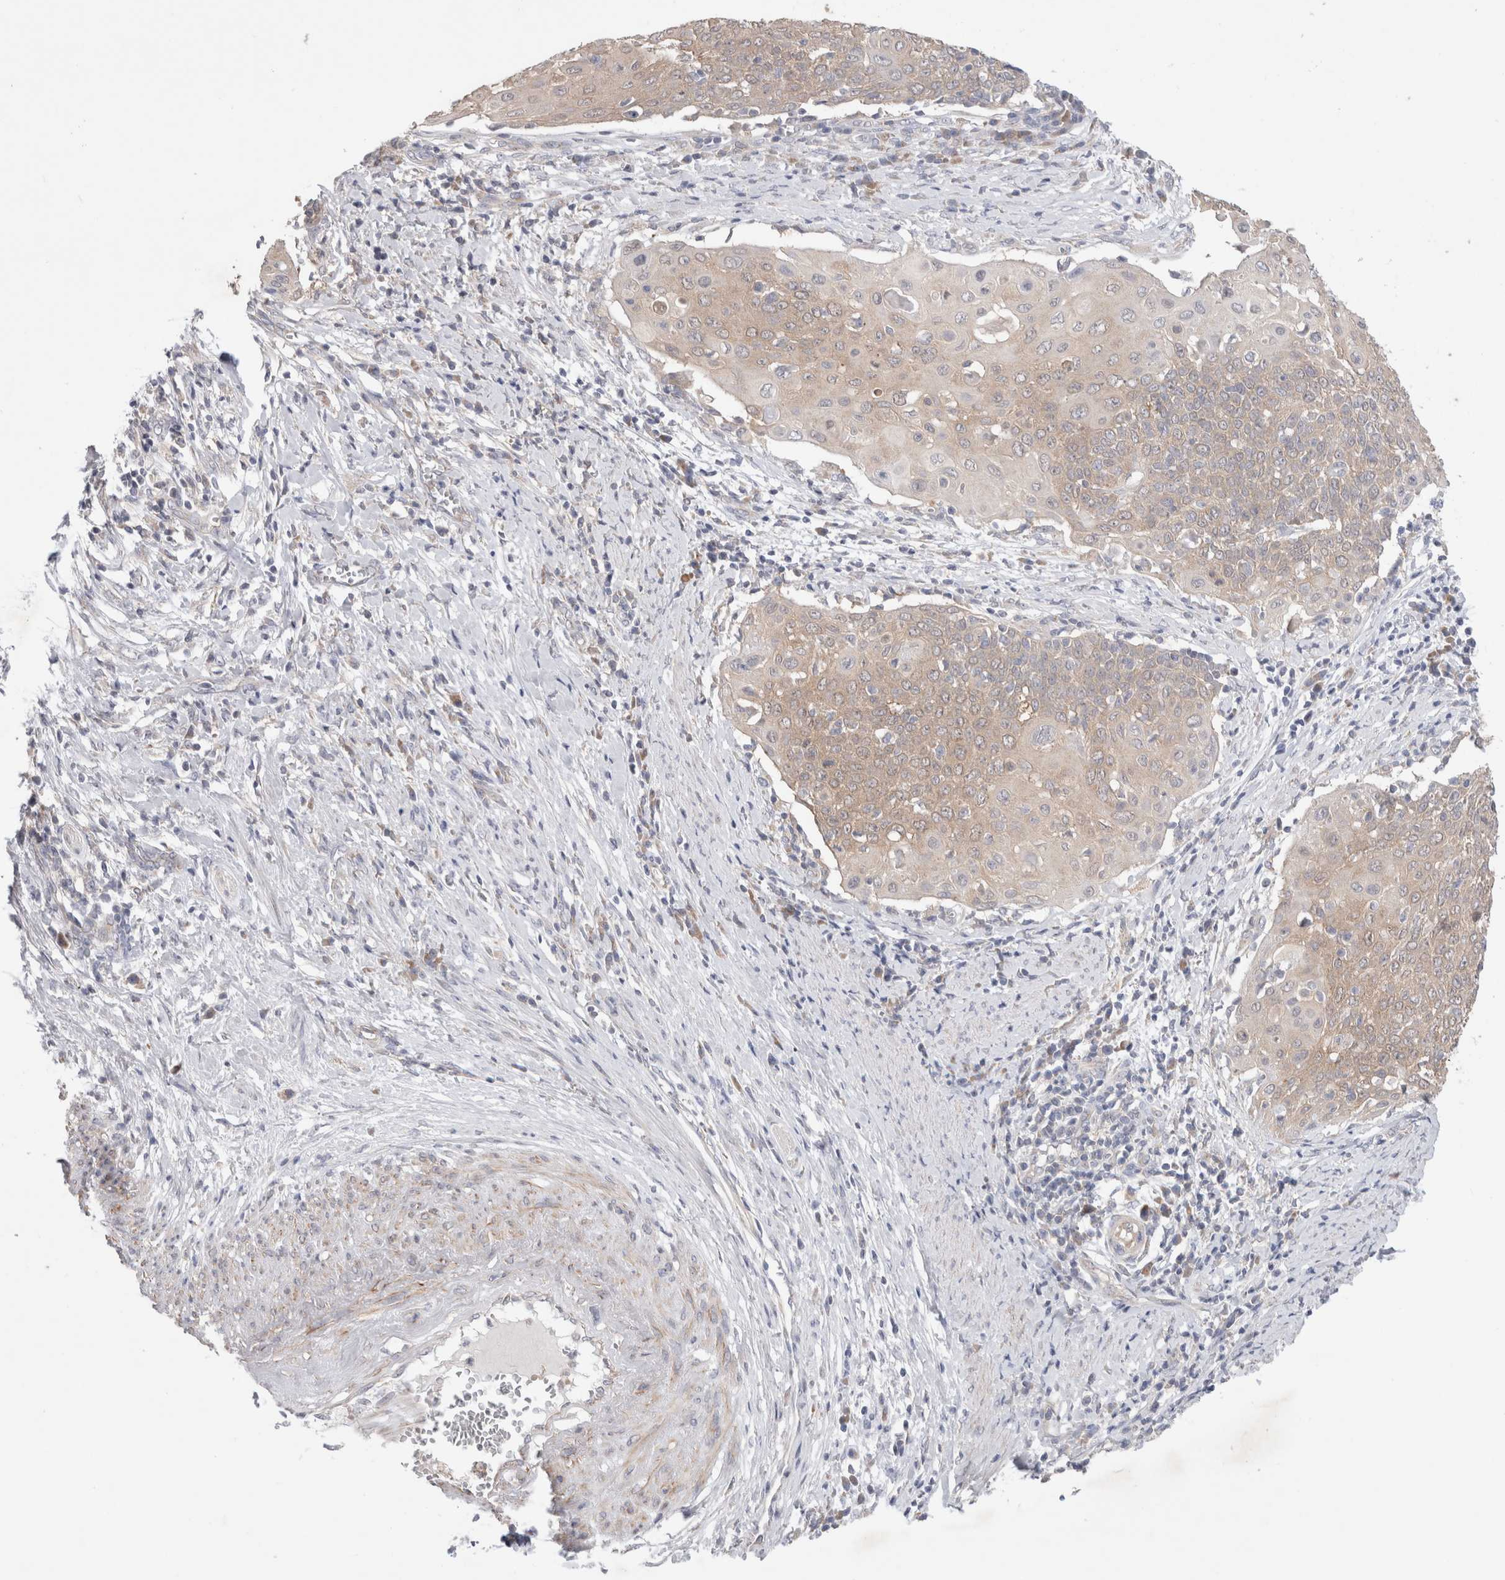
{"staining": {"intensity": "weak", "quantity": ">75%", "location": "cytoplasmic/membranous"}, "tissue": "cervical cancer", "cell_type": "Tumor cells", "image_type": "cancer", "snomed": [{"axis": "morphology", "description": "Squamous cell carcinoma, NOS"}, {"axis": "topography", "description": "Cervix"}], "caption": "DAB immunohistochemical staining of cervical squamous cell carcinoma reveals weak cytoplasmic/membranous protein expression in about >75% of tumor cells.", "gene": "IFT74", "patient": {"sex": "female", "age": 39}}